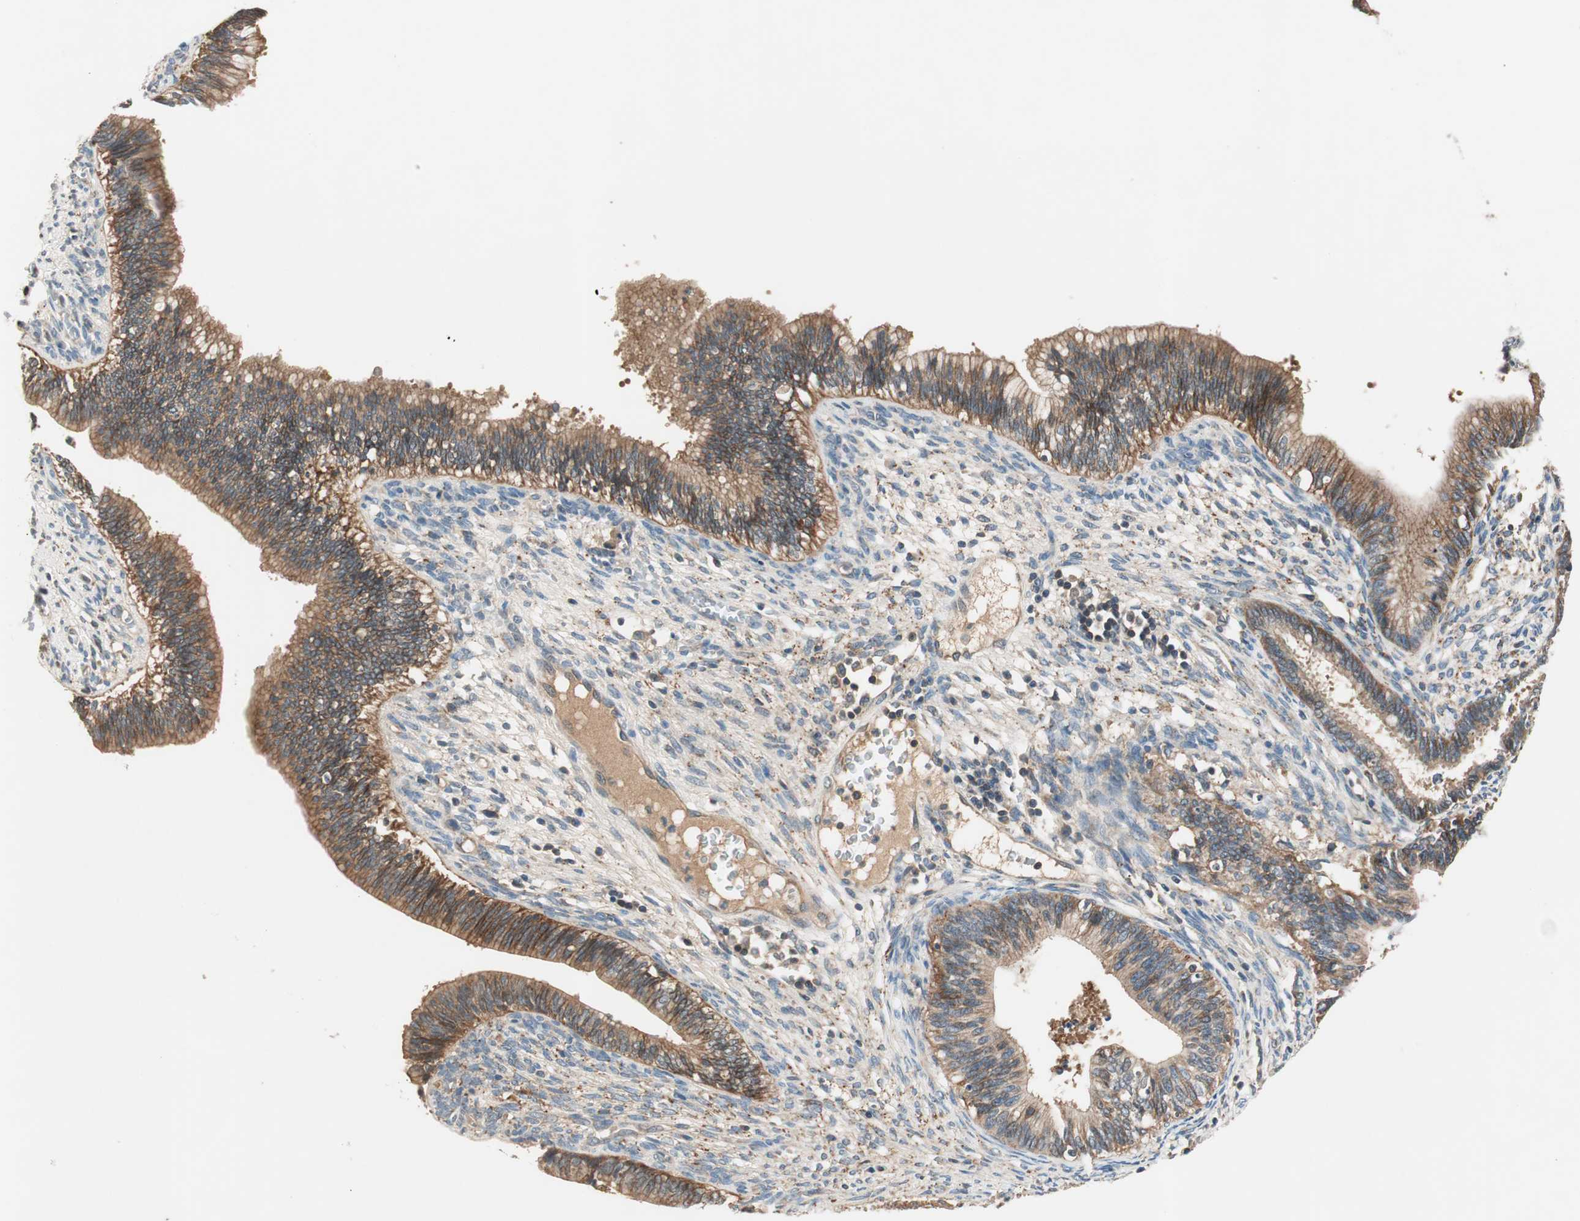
{"staining": {"intensity": "moderate", "quantity": ">75%", "location": "cytoplasmic/membranous"}, "tissue": "cervical cancer", "cell_type": "Tumor cells", "image_type": "cancer", "snomed": [{"axis": "morphology", "description": "Adenocarcinoma, NOS"}, {"axis": "topography", "description": "Cervix"}], "caption": "This photomicrograph demonstrates adenocarcinoma (cervical) stained with immunohistochemistry to label a protein in brown. The cytoplasmic/membranous of tumor cells show moderate positivity for the protein. Nuclei are counter-stained blue.", "gene": "HPN", "patient": {"sex": "female", "age": 44}}